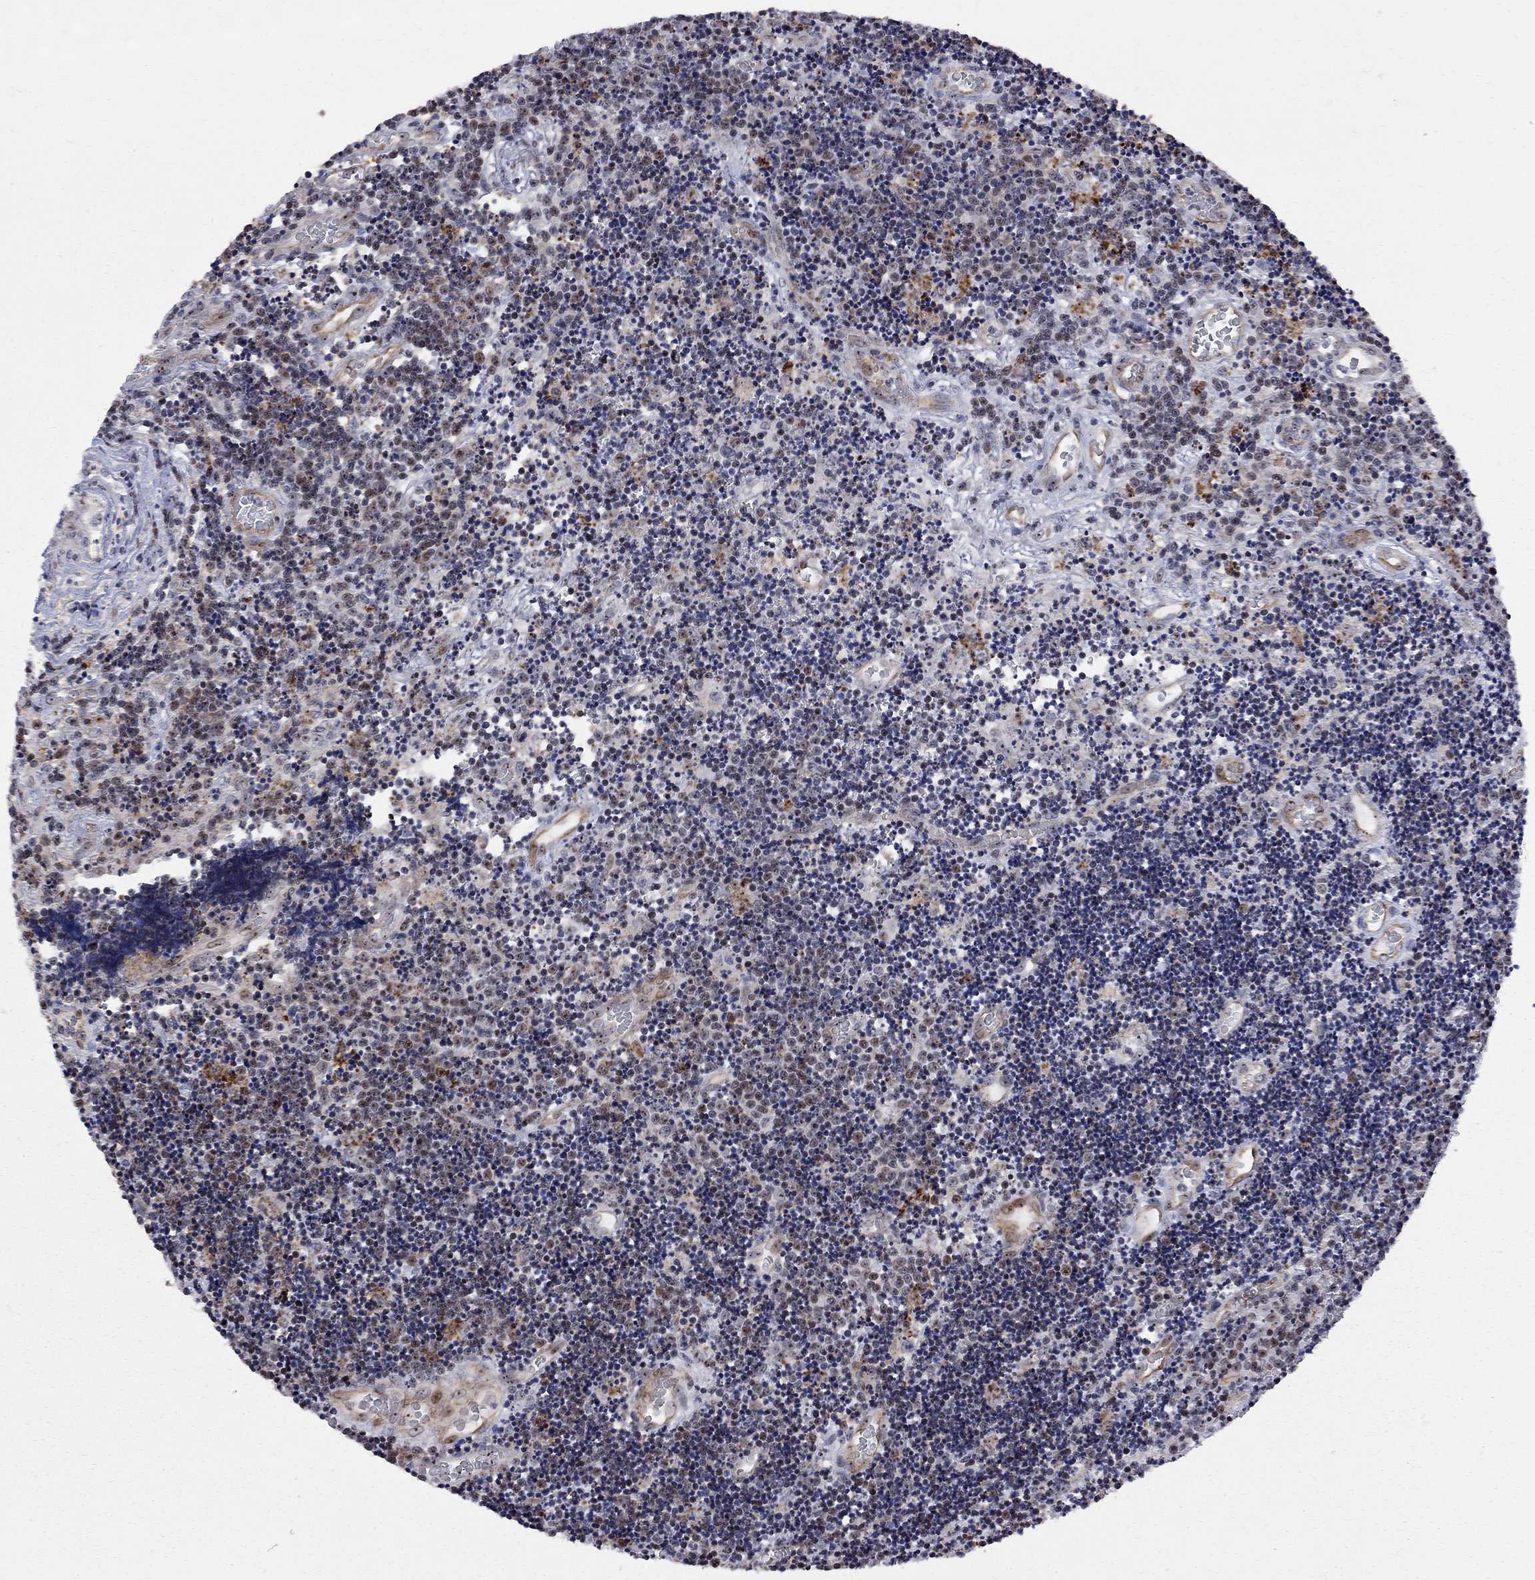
{"staining": {"intensity": "moderate", "quantity": "<25%", "location": "nuclear"}, "tissue": "lymphoma", "cell_type": "Tumor cells", "image_type": "cancer", "snomed": [{"axis": "morphology", "description": "Malignant lymphoma, non-Hodgkin's type, Low grade"}, {"axis": "topography", "description": "Brain"}], "caption": "A histopathology image showing moderate nuclear staining in approximately <25% of tumor cells in lymphoma, as visualized by brown immunohistochemical staining.", "gene": "DHX33", "patient": {"sex": "female", "age": 66}}